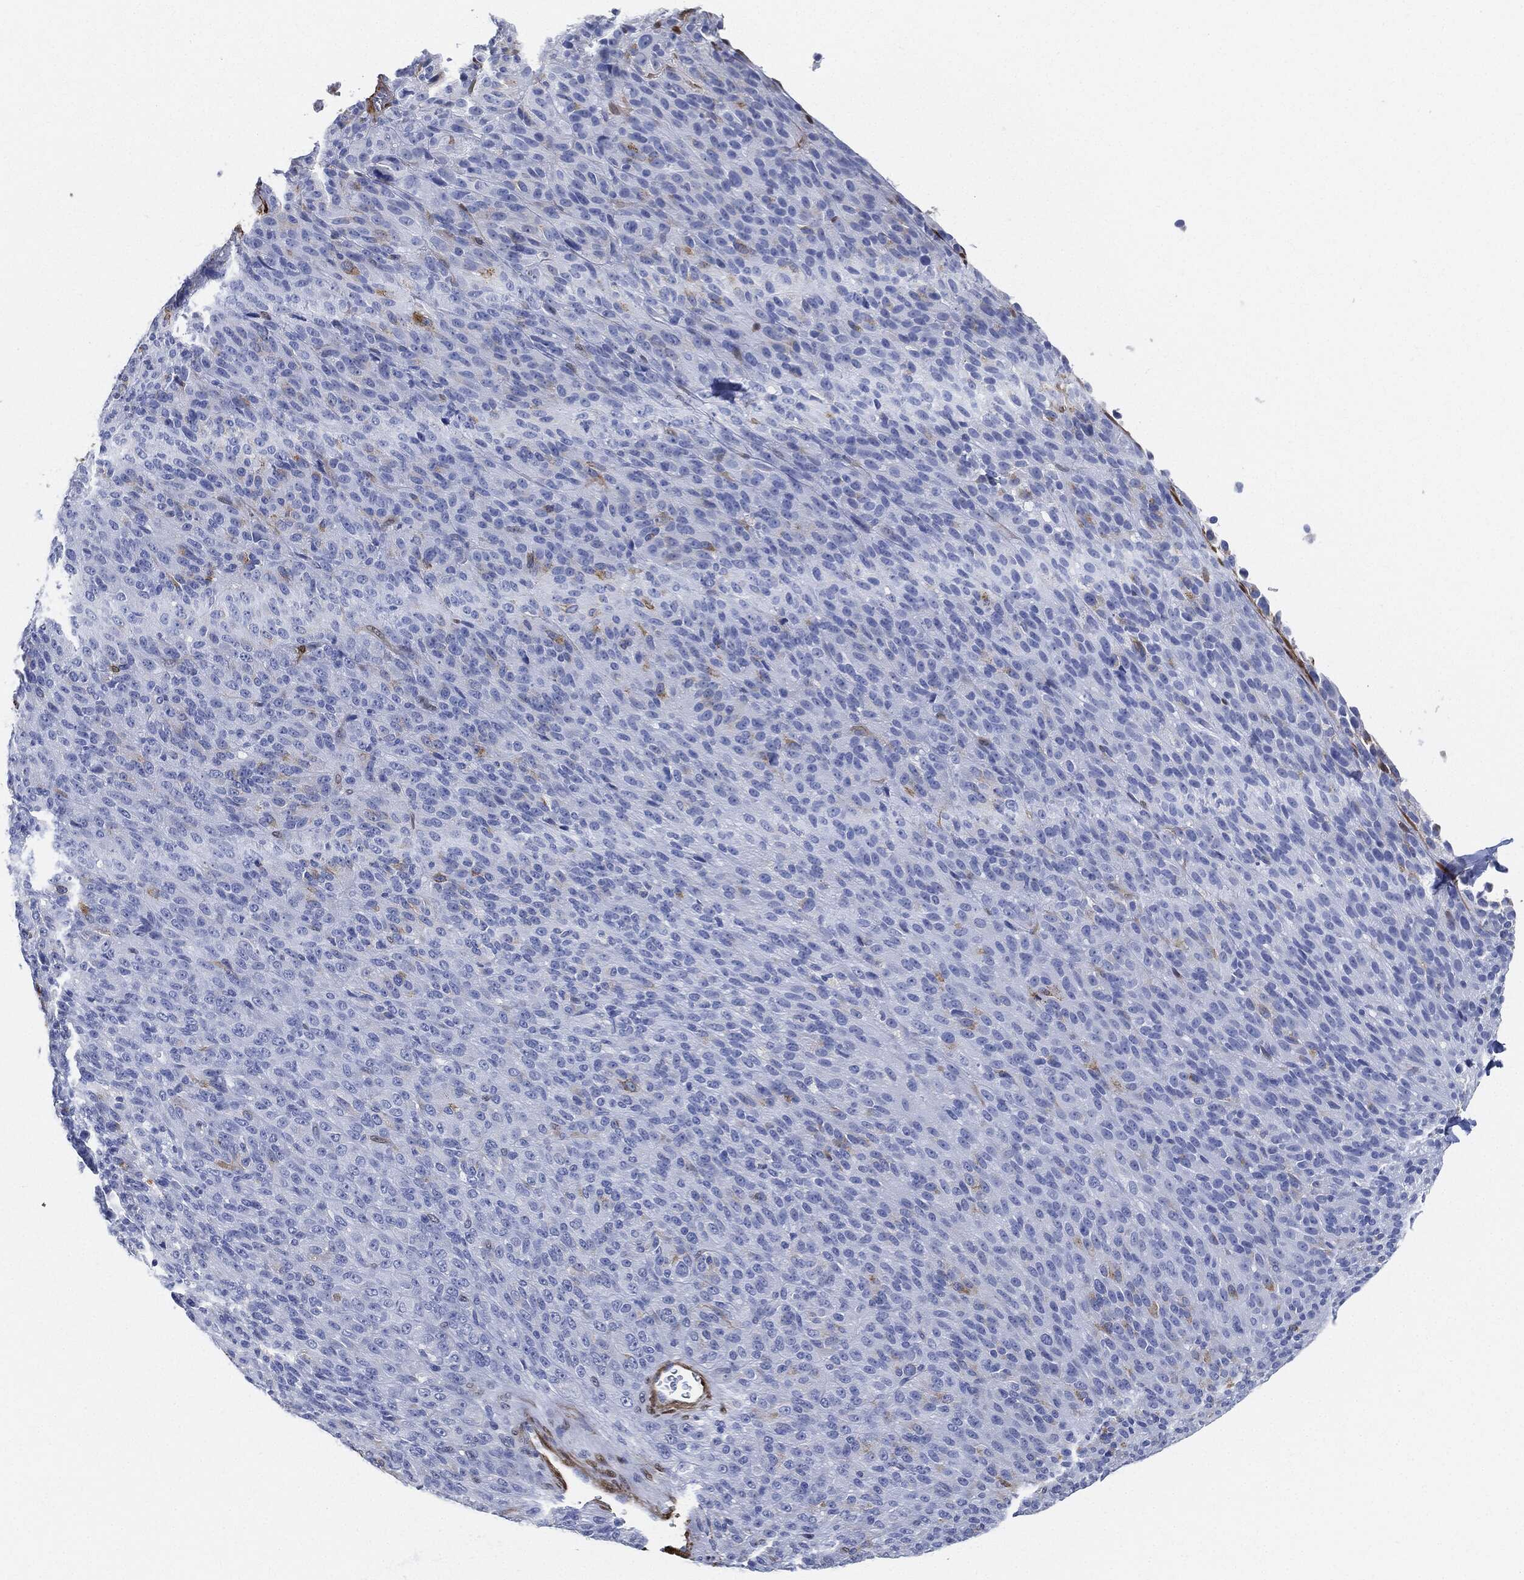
{"staining": {"intensity": "negative", "quantity": "none", "location": "none"}, "tissue": "melanoma", "cell_type": "Tumor cells", "image_type": "cancer", "snomed": [{"axis": "morphology", "description": "Malignant melanoma, Metastatic site"}, {"axis": "topography", "description": "Brain"}], "caption": "High magnification brightfield microscopy of melanoma stained with DAB (3,3'-diaminobenzidine) (brown) and counterstained with hematoxylin (blue): tumor cells show no significant positivity. (DAB (3,3'-diaminobenzidine) immunohistochemistry (IHC) with hematoxylin counter stain).", "gene": "TAGLN", "patient": {"sex": "female", "age": 56}}